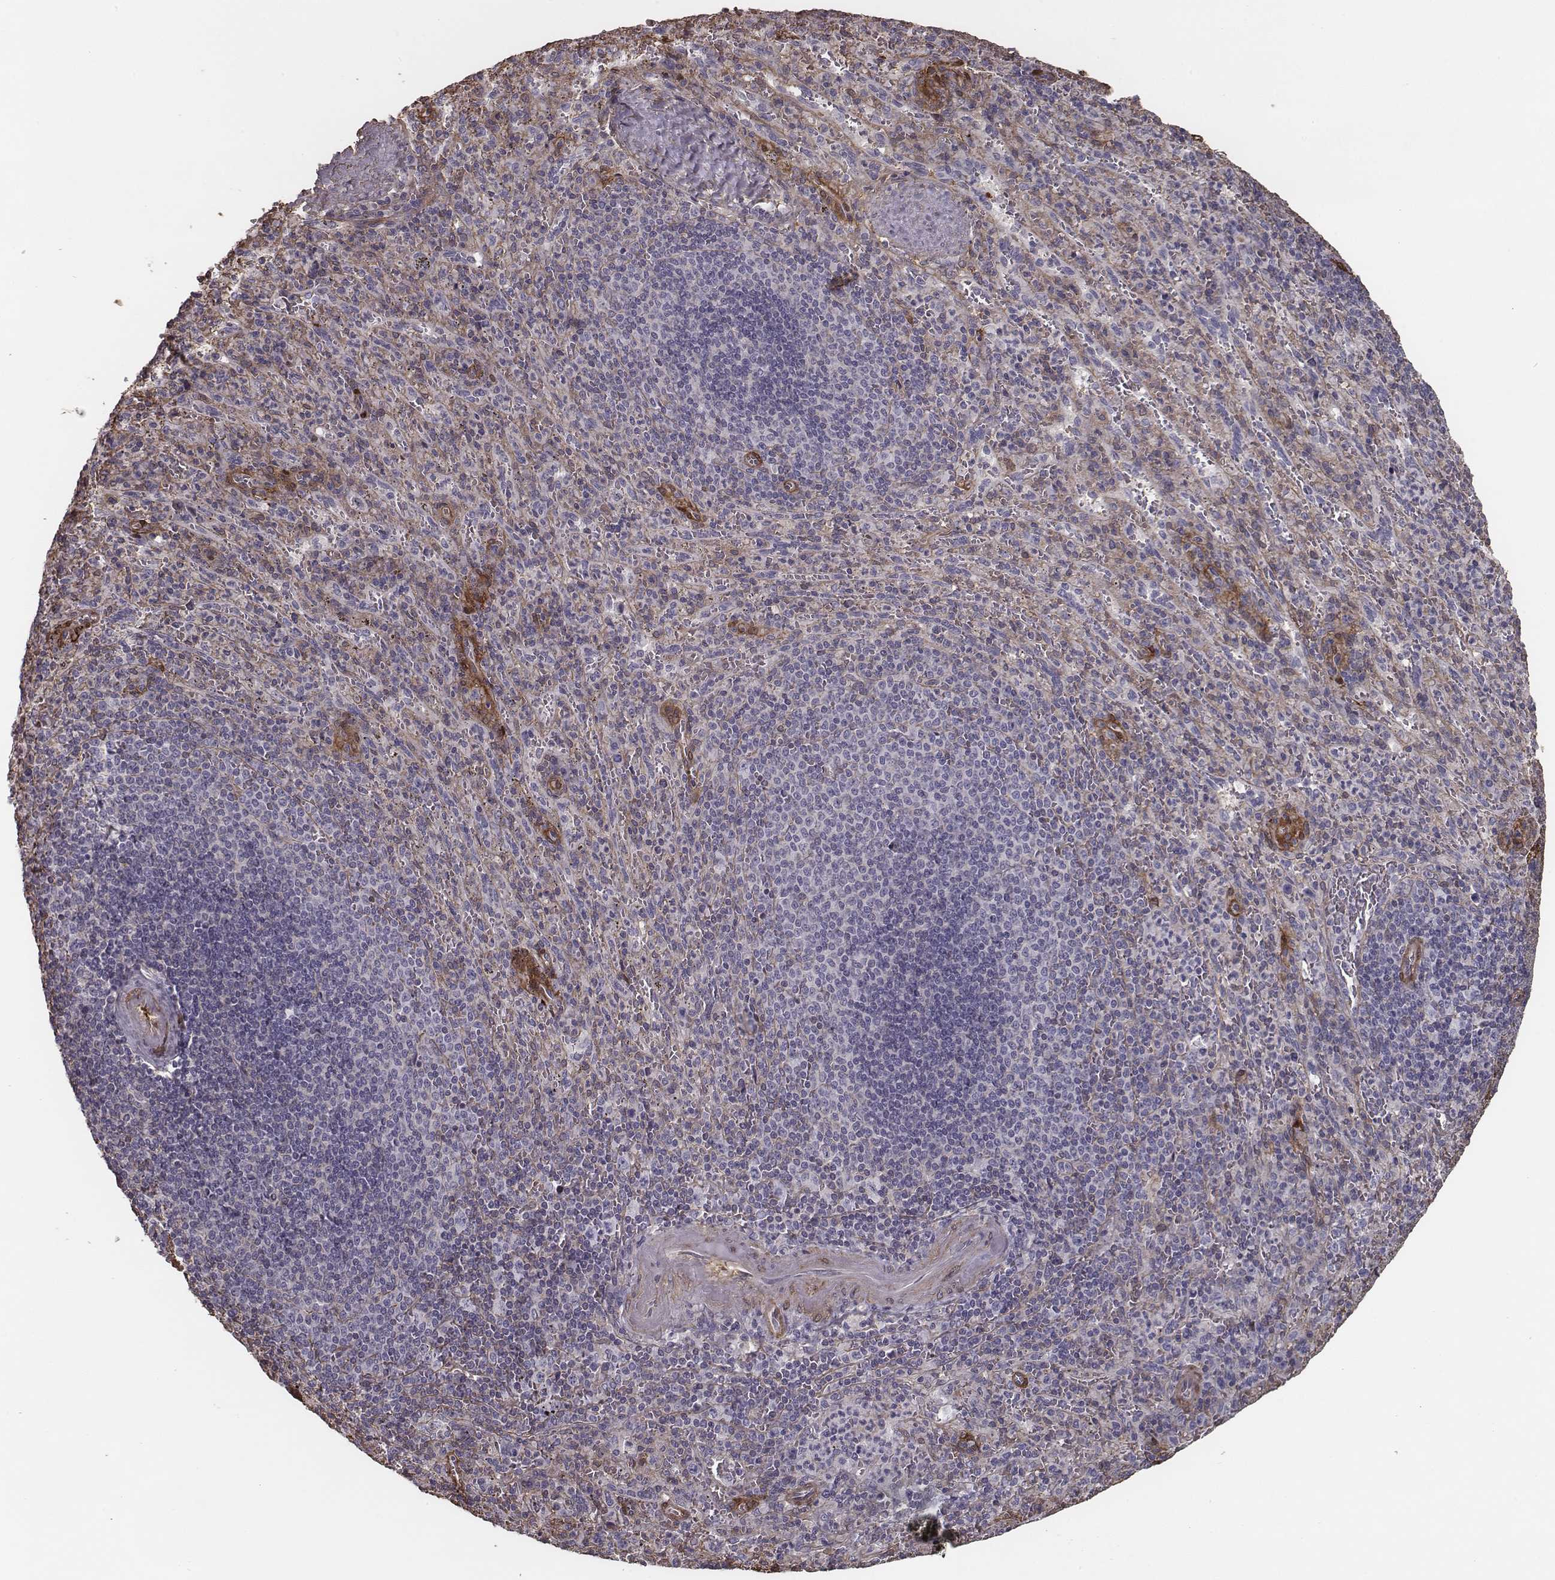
{"staining": {"intensity": "negative", "quantity": "none", "location": "none"}, "tissue": "spleen", "cell_type": "Cells in red pulp", "image_type": "normal", "snomed": [{"axis": "morphology", "description": "Normal tissue, NOS"}, {"axis": "topography", "description": "Spleen"}], "caption": "Human spleen stained for a protein using immunohistochemistry (IHC) shows no positivity in cells in red pulp.", "gene": "ISYNA1", "patient": {"sex": "male", "age": 57}}